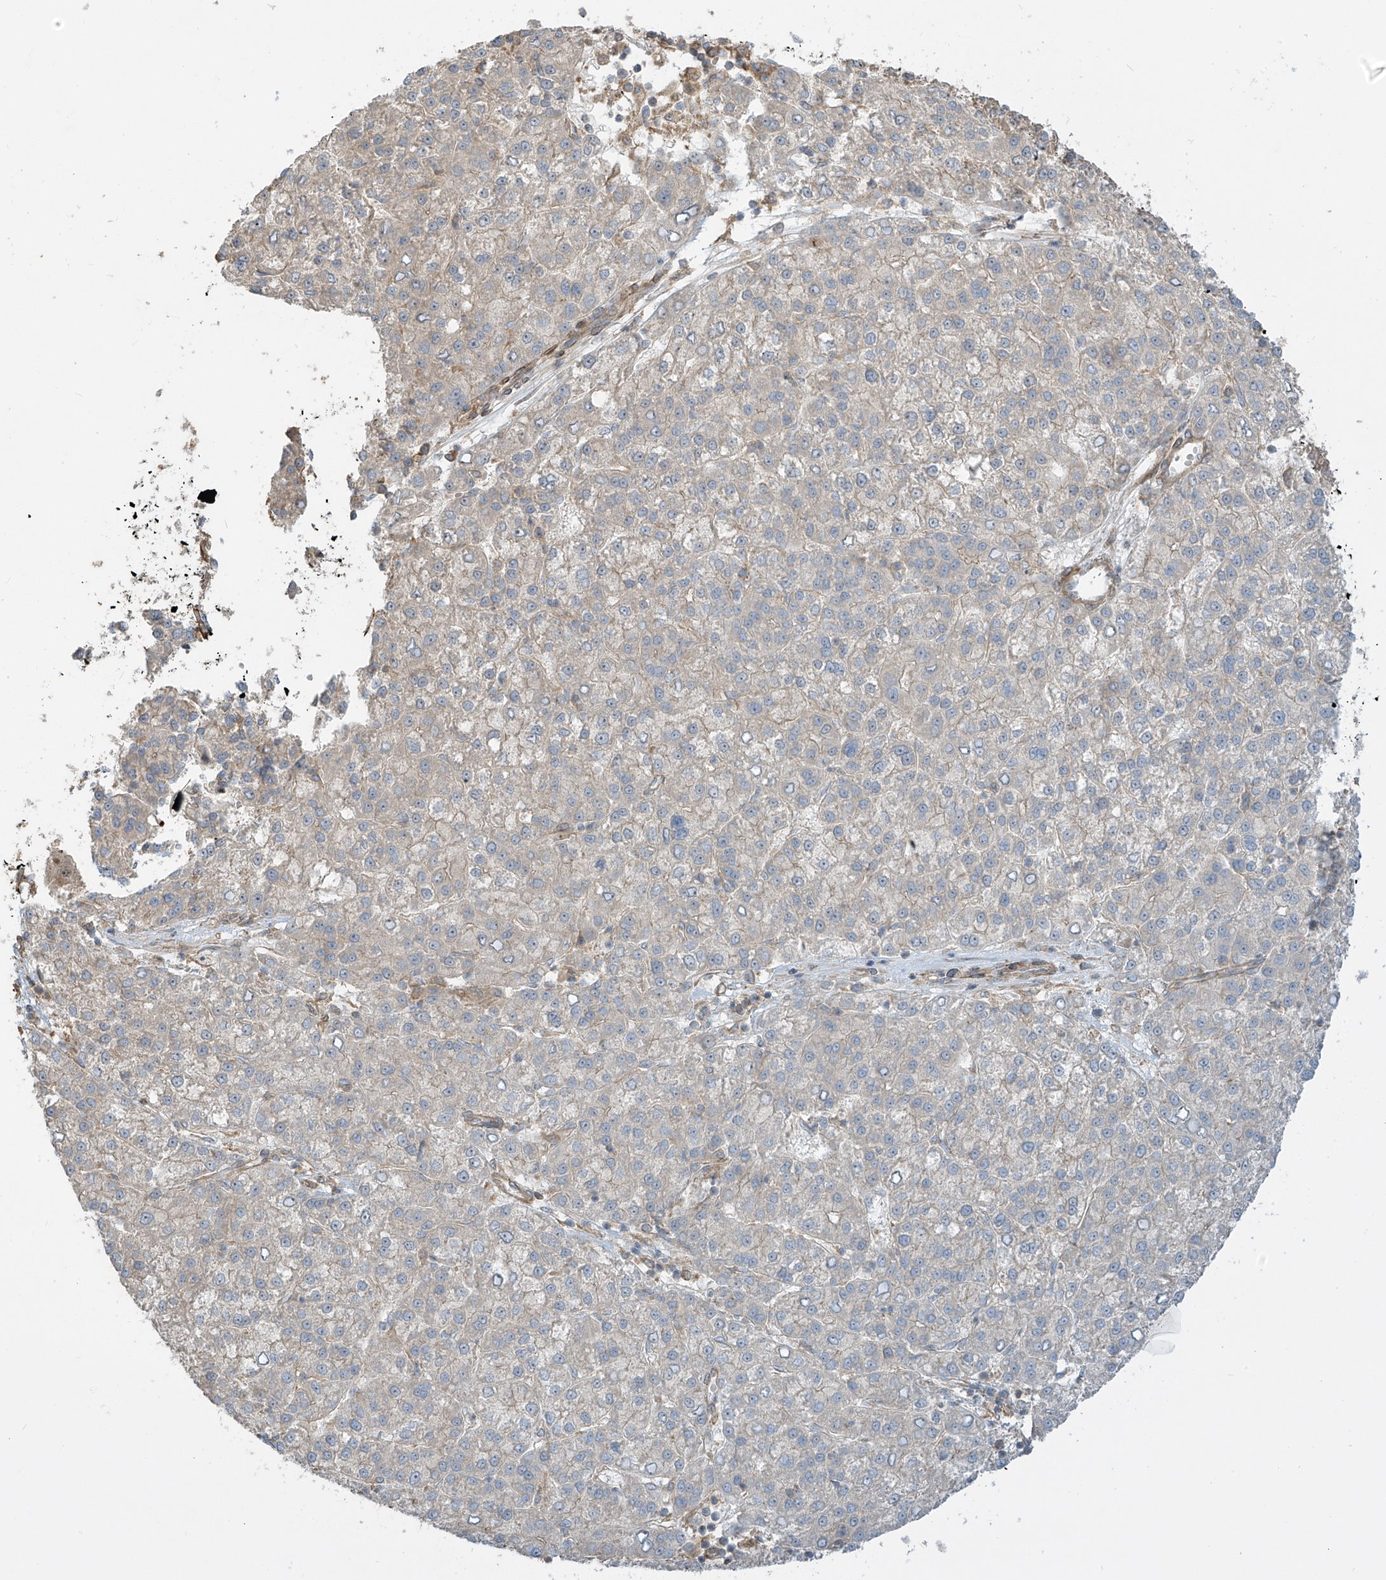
{"staining": {"intensity": "negative", "quantity": "none", "location": "none"}, "tissue": "liver cancer", "cell_type": "Tumor cells", "image_type": "cancer", "snomed": [{"axis": "morphology", "description": "Carcinoma, Hepatocellular, NOS"}, {"axis": "topography", "description": "Liver"}], "caption": "This is a photomicrograph of immunohistochemistry (IHC) staining of liver hepatocellular carcinoma, which shows no staining in tumor cells.", "gene": "ENTR1", "patient": {"sex": "female", "age": 58}}